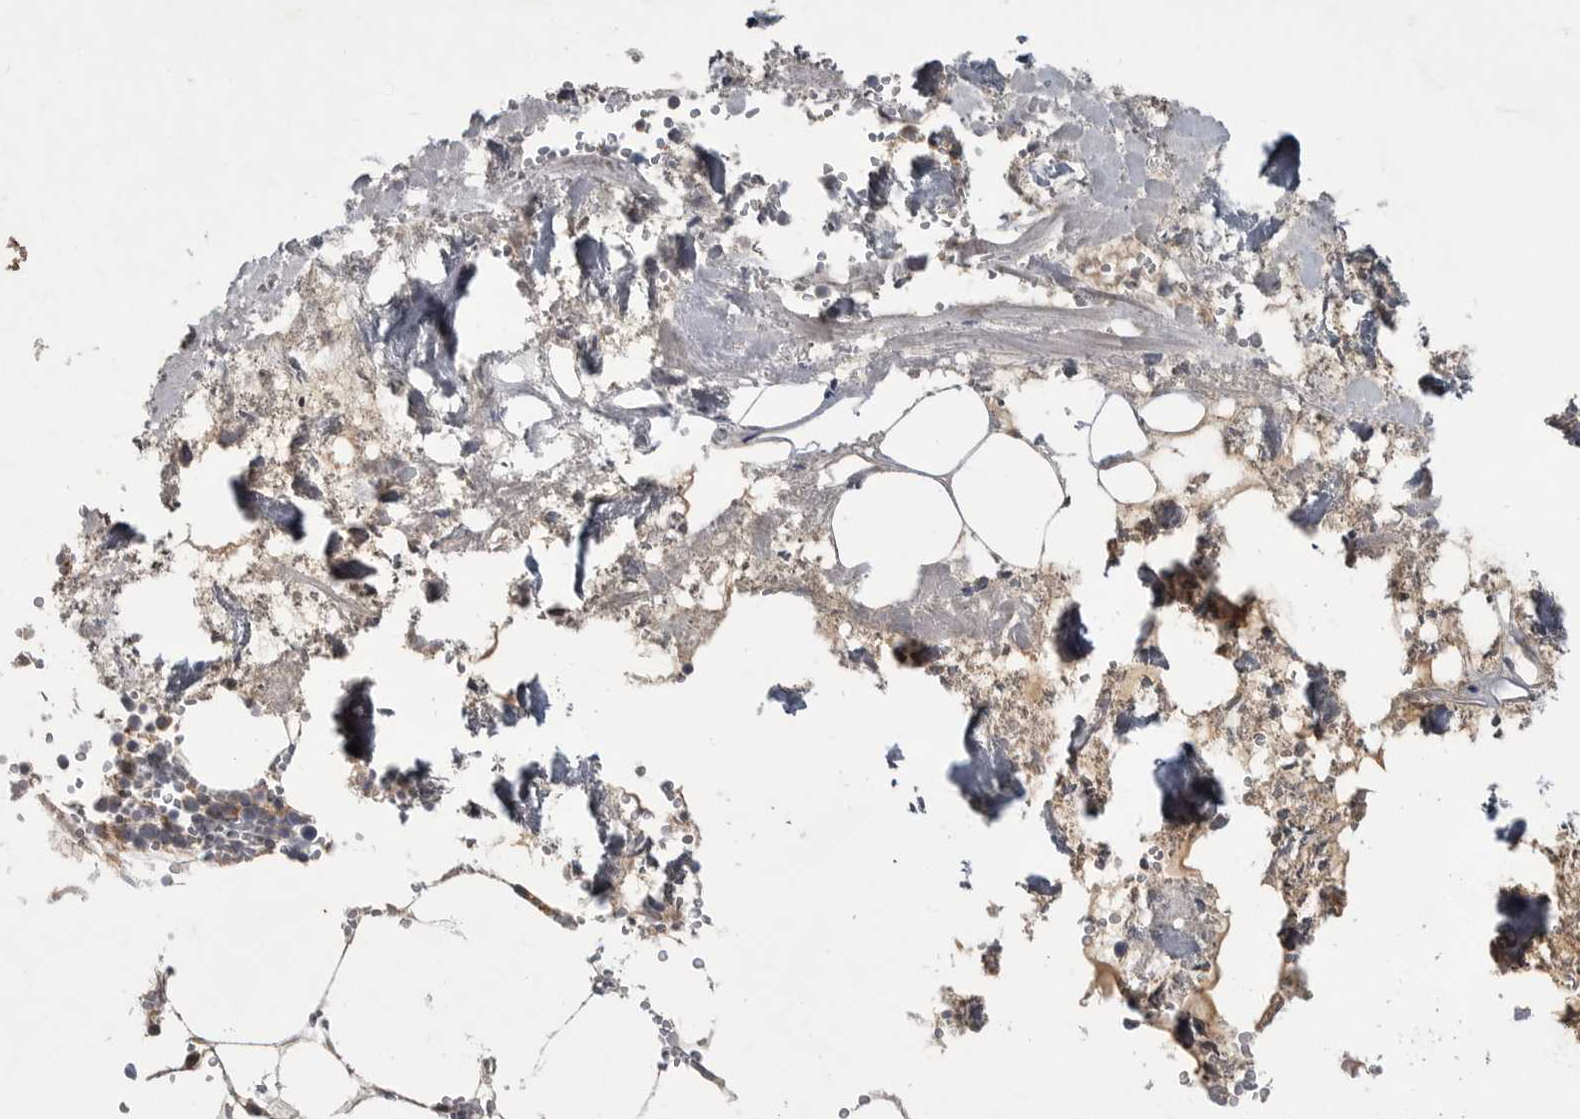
{"staining": {"intensity": "moderate", "quantity": "<25%", "location": "cytoplasmic/membranous"}, "tissue": "bone marrow", "cell_type": "Hematopoietic cells", "image_type": "normal", "snomed": [{"axis": "morphology", "description": "Normal tissue, NOS"}, {"axis": "topography", "description": "Bone marrow"}], "caption": "Hematopoietic cells exhibit moderate cytoplasmic/membranous positivity in approximately <25% of cells in benign bone marrow.", "gene": "LAMTOR3", "patient": {"sex": "male", "age": 70}}